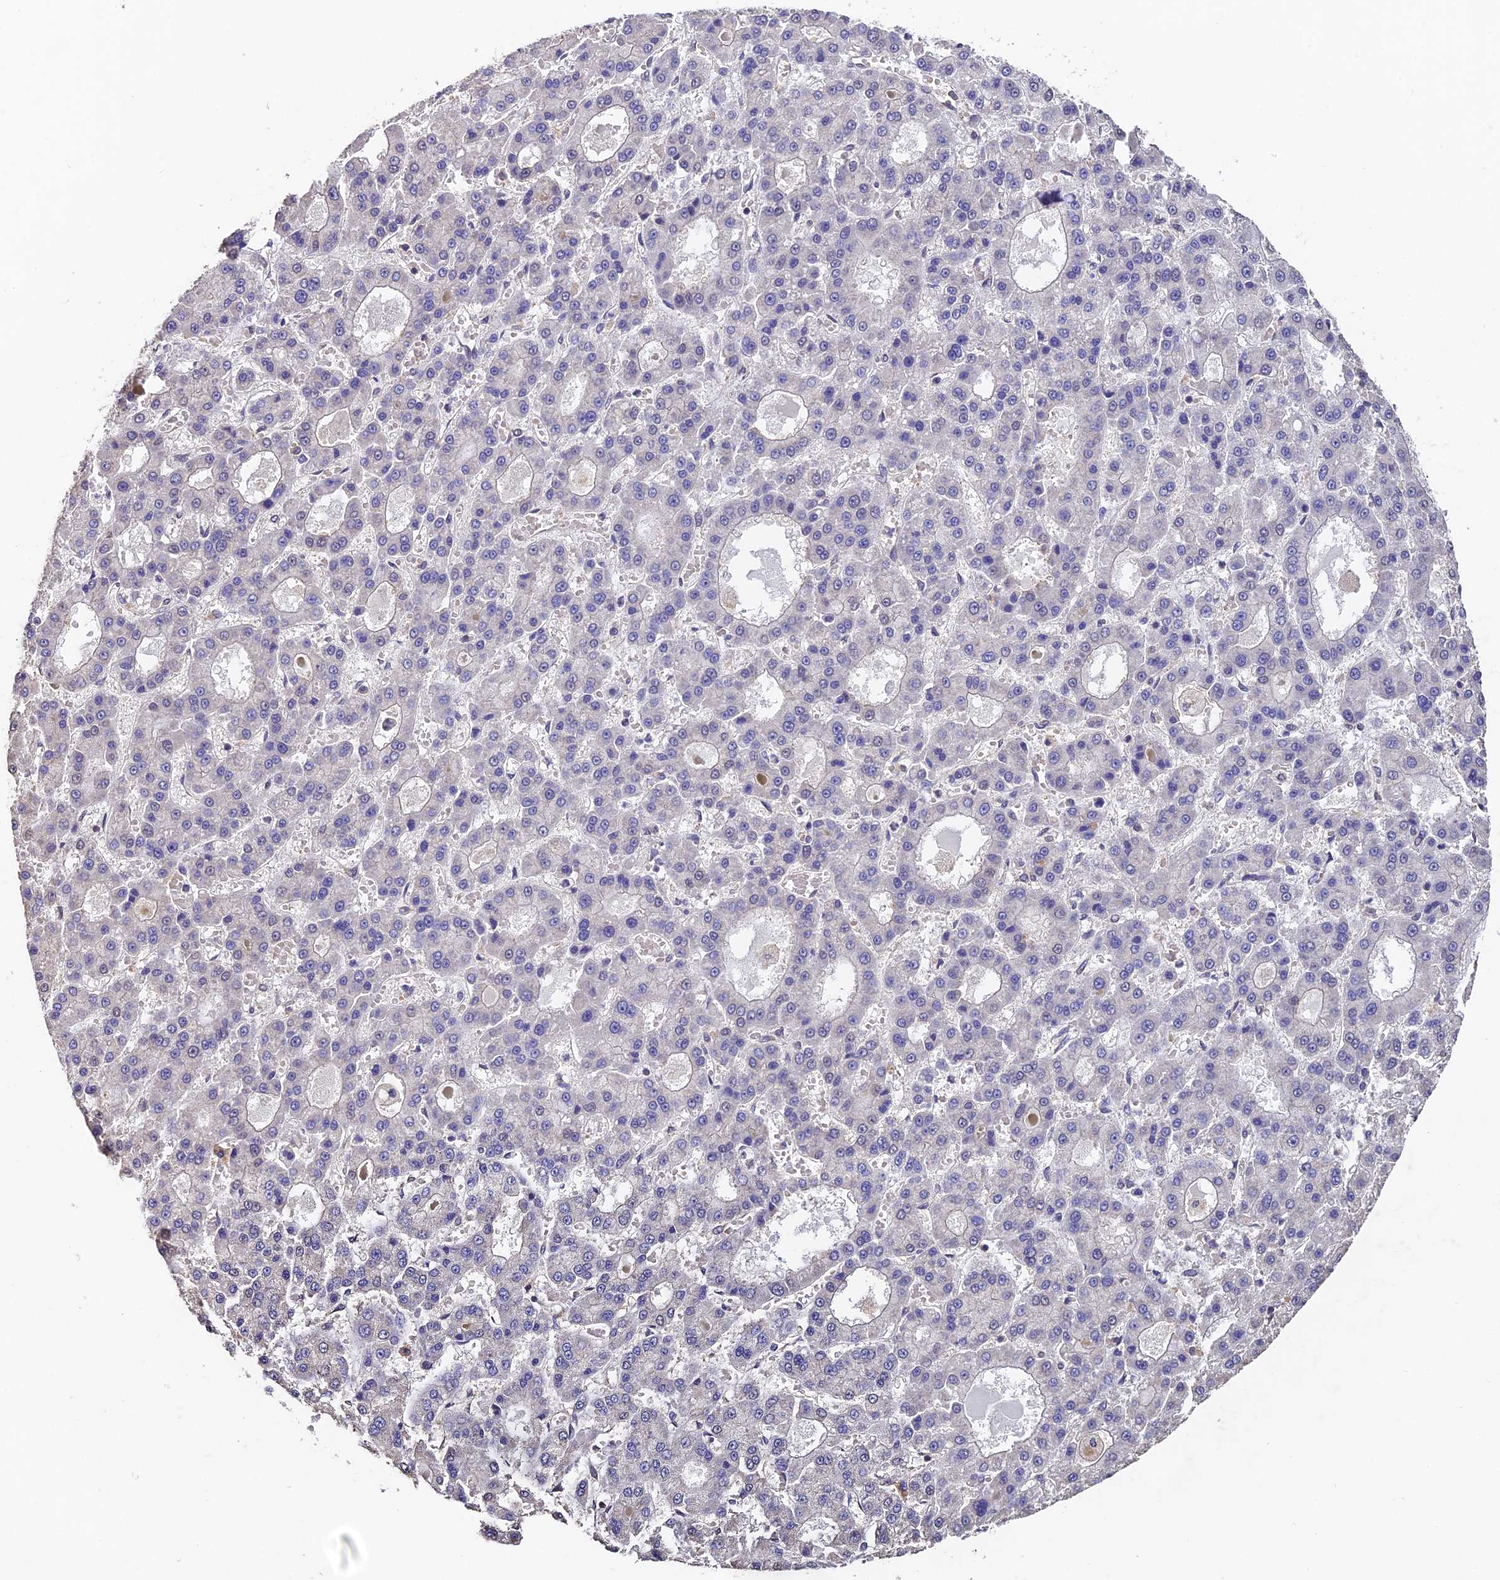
{"staining": {"intensity": "negative", "quantity": "none", "location": "none"}, "tissue": "liver cancer", "cell_type": "Tumor cells", "image_type": "cancer", "snomed": [{"axis": "morphology", "description": "Carcinoma, Hepatocellular, NOS"}, {"axis": "topography", "description": "Liver"}], "caption": "Protein analysis of liver hepatocellular carcinoma exhibits no significant positivity in tumor cells.", "gene": "SLC11A1", "patient": {"sex": "male", "age": 70}}